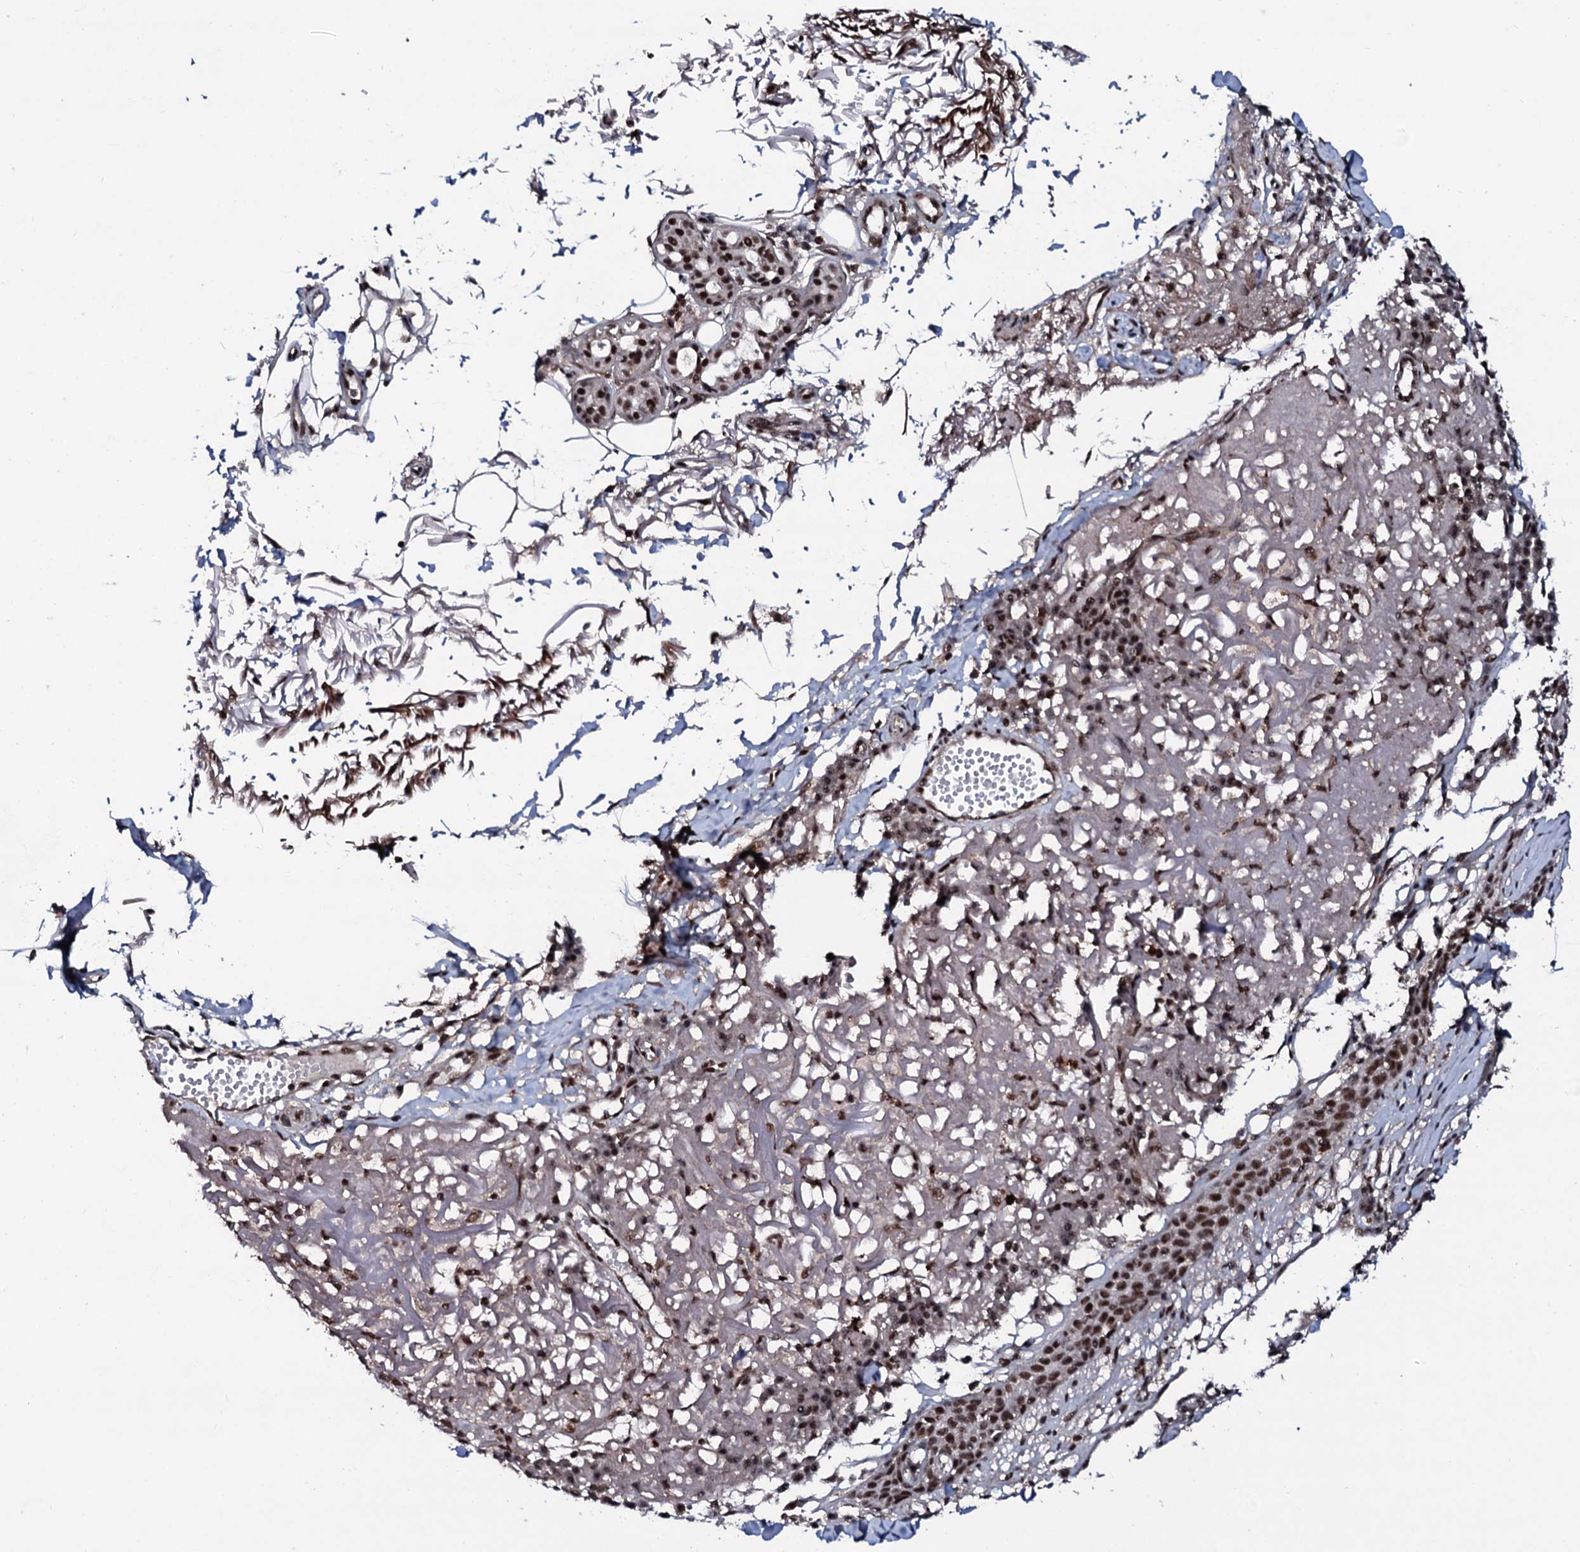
{"staining": {"intensity": "strong", "quantity": ">75%", "location": "nuclear"}, "tissue": "skin cancer", "cell_type": "Tumor cells", "image_type": "cancer", "snomed": [{"axis": "morphology", "description": "Squamous cell carcinoma, NOS"}, {"axis": "topography", "description": "Skin"}], "caption": "Skin cancer stained for a protein displays strong nuclear positivity in tumor cells.", "gene": "PRPF18", "patient": {"sex": "female", "age": 90}}